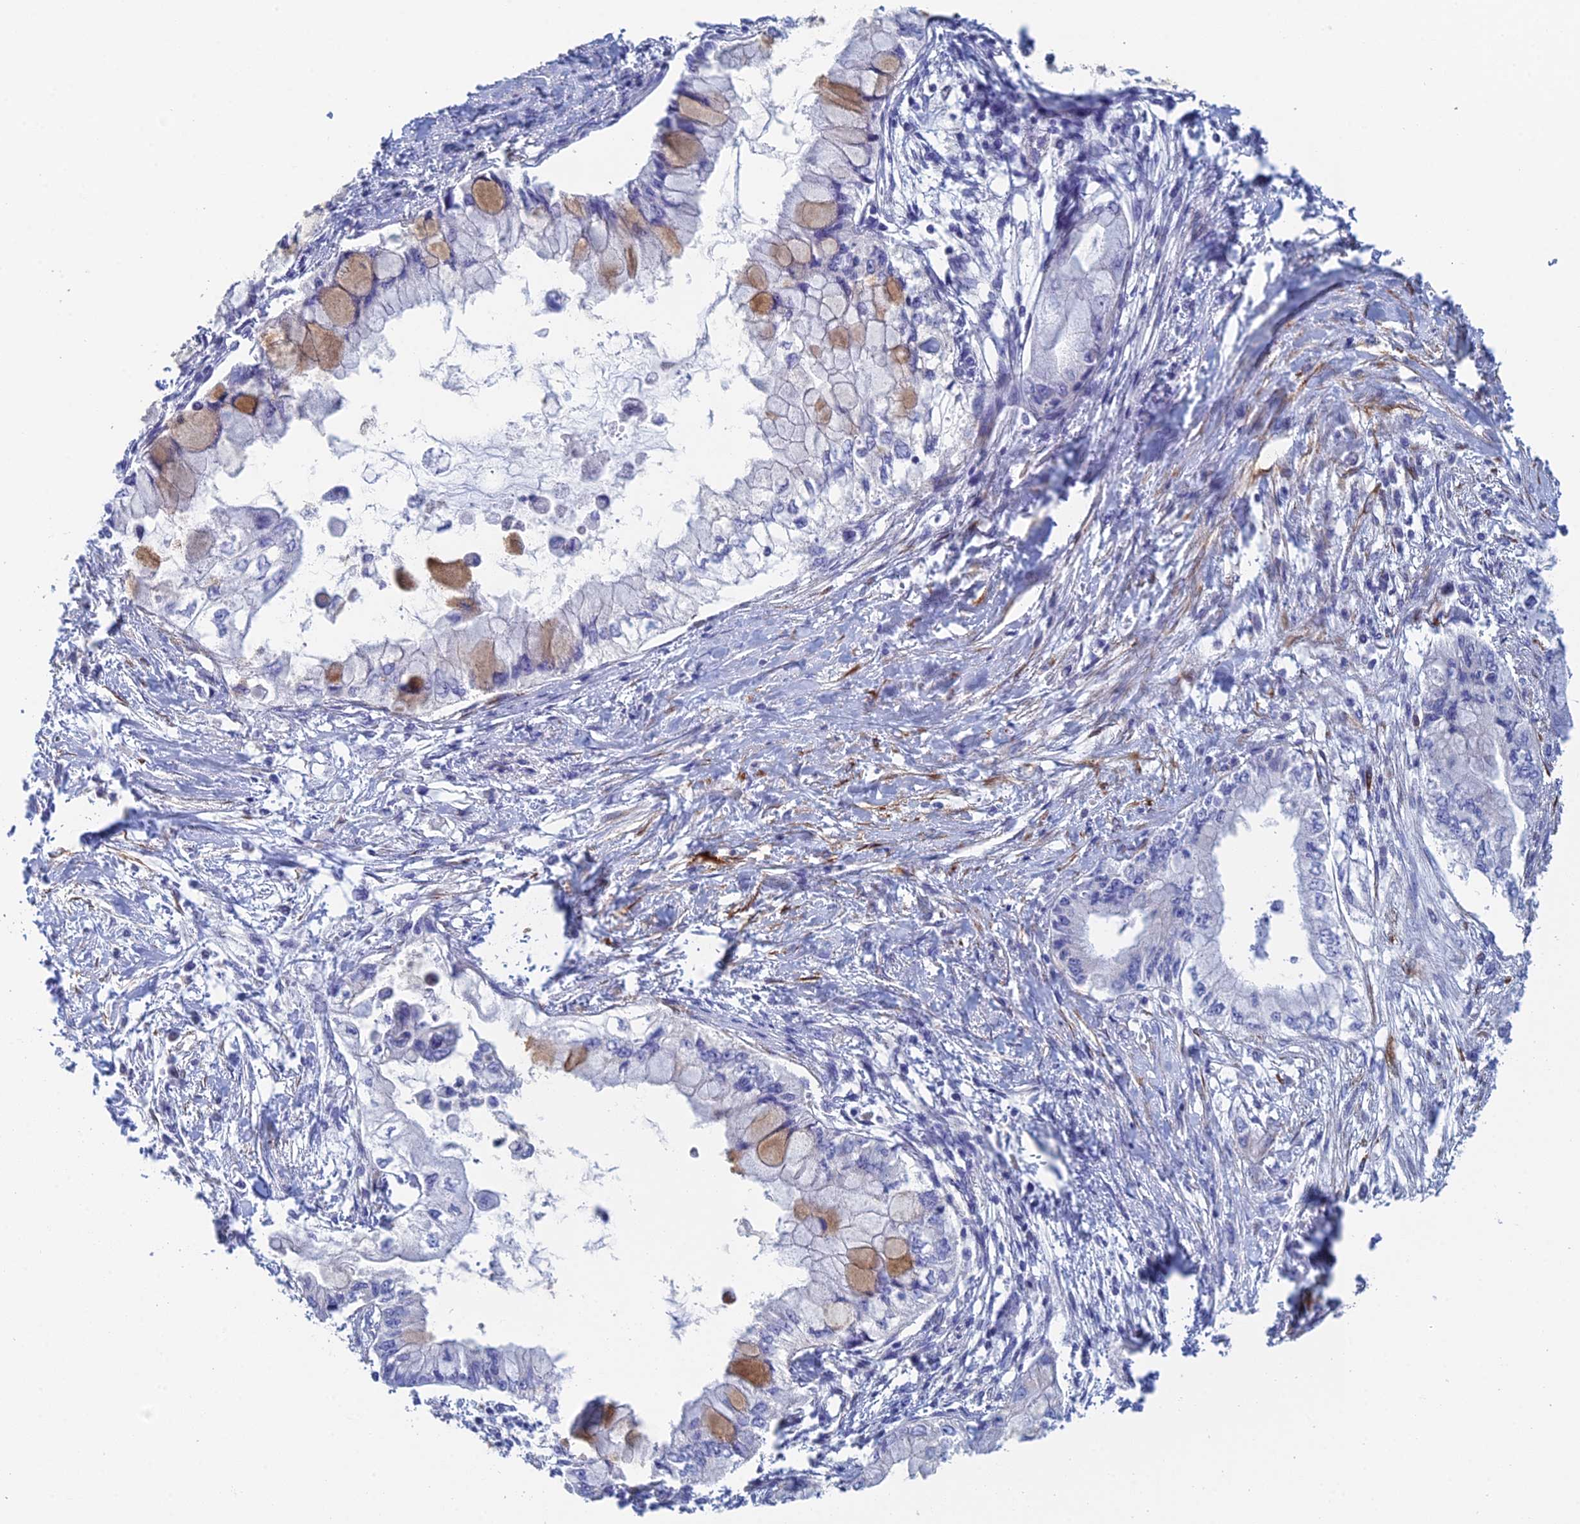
{"staining": {"intensity": "moderate", "quantity": "<25%", "location": "cytoplasmic/membranous"}, "tissue": "pancreatic cancer", "cell_type": "Tumor cells", "image_type": "cancer", "snomed": [{"axis": "morphology", "description": "Adenocarcinoma, NOS"}, {"axis": "topography", "description": "Pancreas"}], "caption": "Protein analysis of pancreatic cancer tissue shows moderate cytoplasmic/membranous expression in approximately <25% of tumor cells.", "gene": "PCDHA8", "patient": {"sex": "male", "age": 48}}